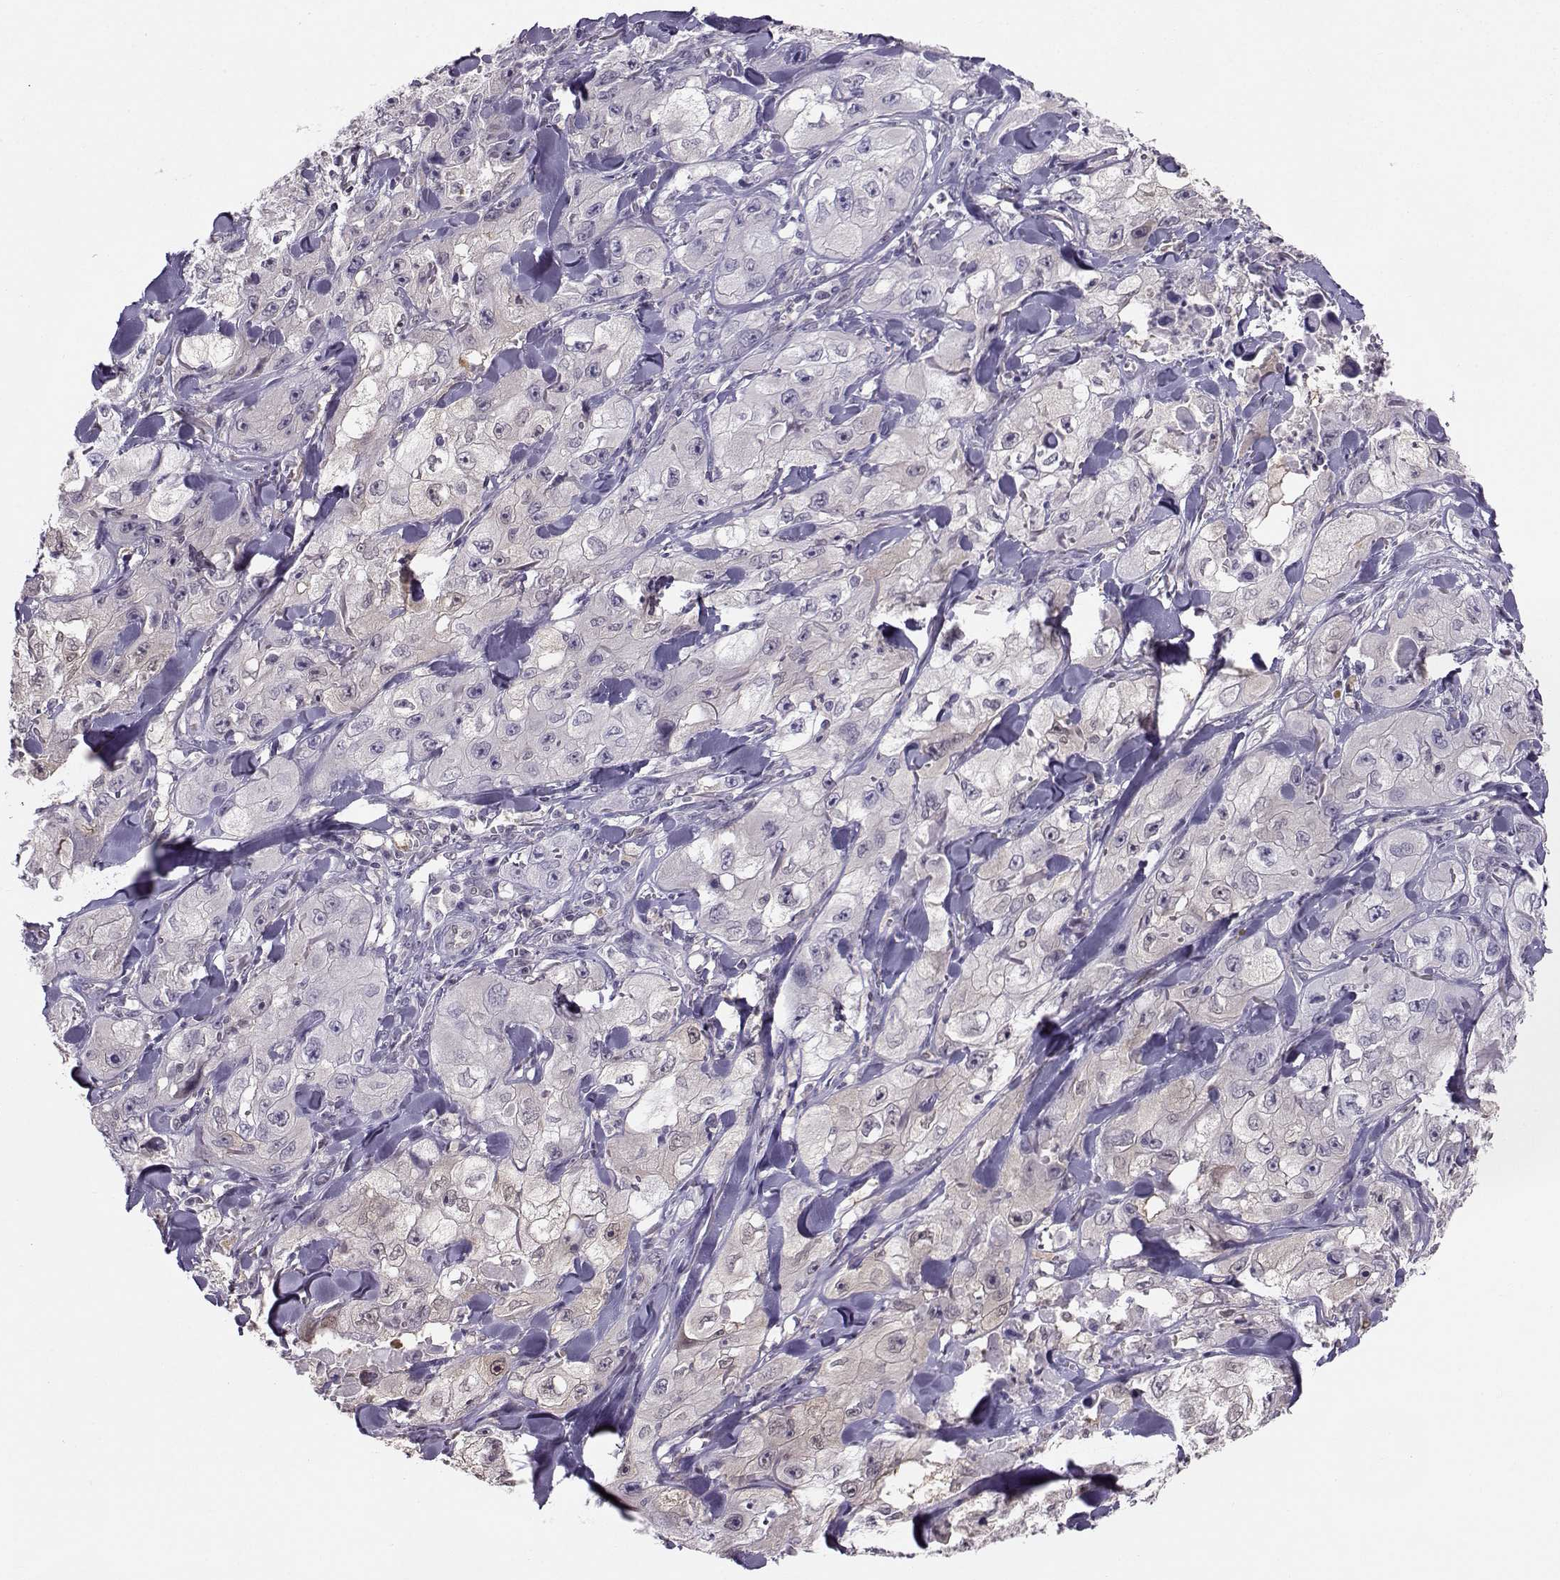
{"staining": {"intensity": "negative", "quantity": "none", "location": "none"}, "tissue": "skin cancer", "cell_type": "Tumor cells", "image_type": "cancer", "snomed": [{"axis": "morphology", "description": "Squamous cell carcinoma, NOS"}, {"axis": "topography", "description": "Skin"}, {"axis": "topography", "description": "Subcutis"}], "caption": "Immunohistochemical staining of human skin cancer (squamous cell carcinoma) demonstrates no significant expression in tumor cells.", "gene": "PGK1", "patient": {"sex": "male", "age": 73}}